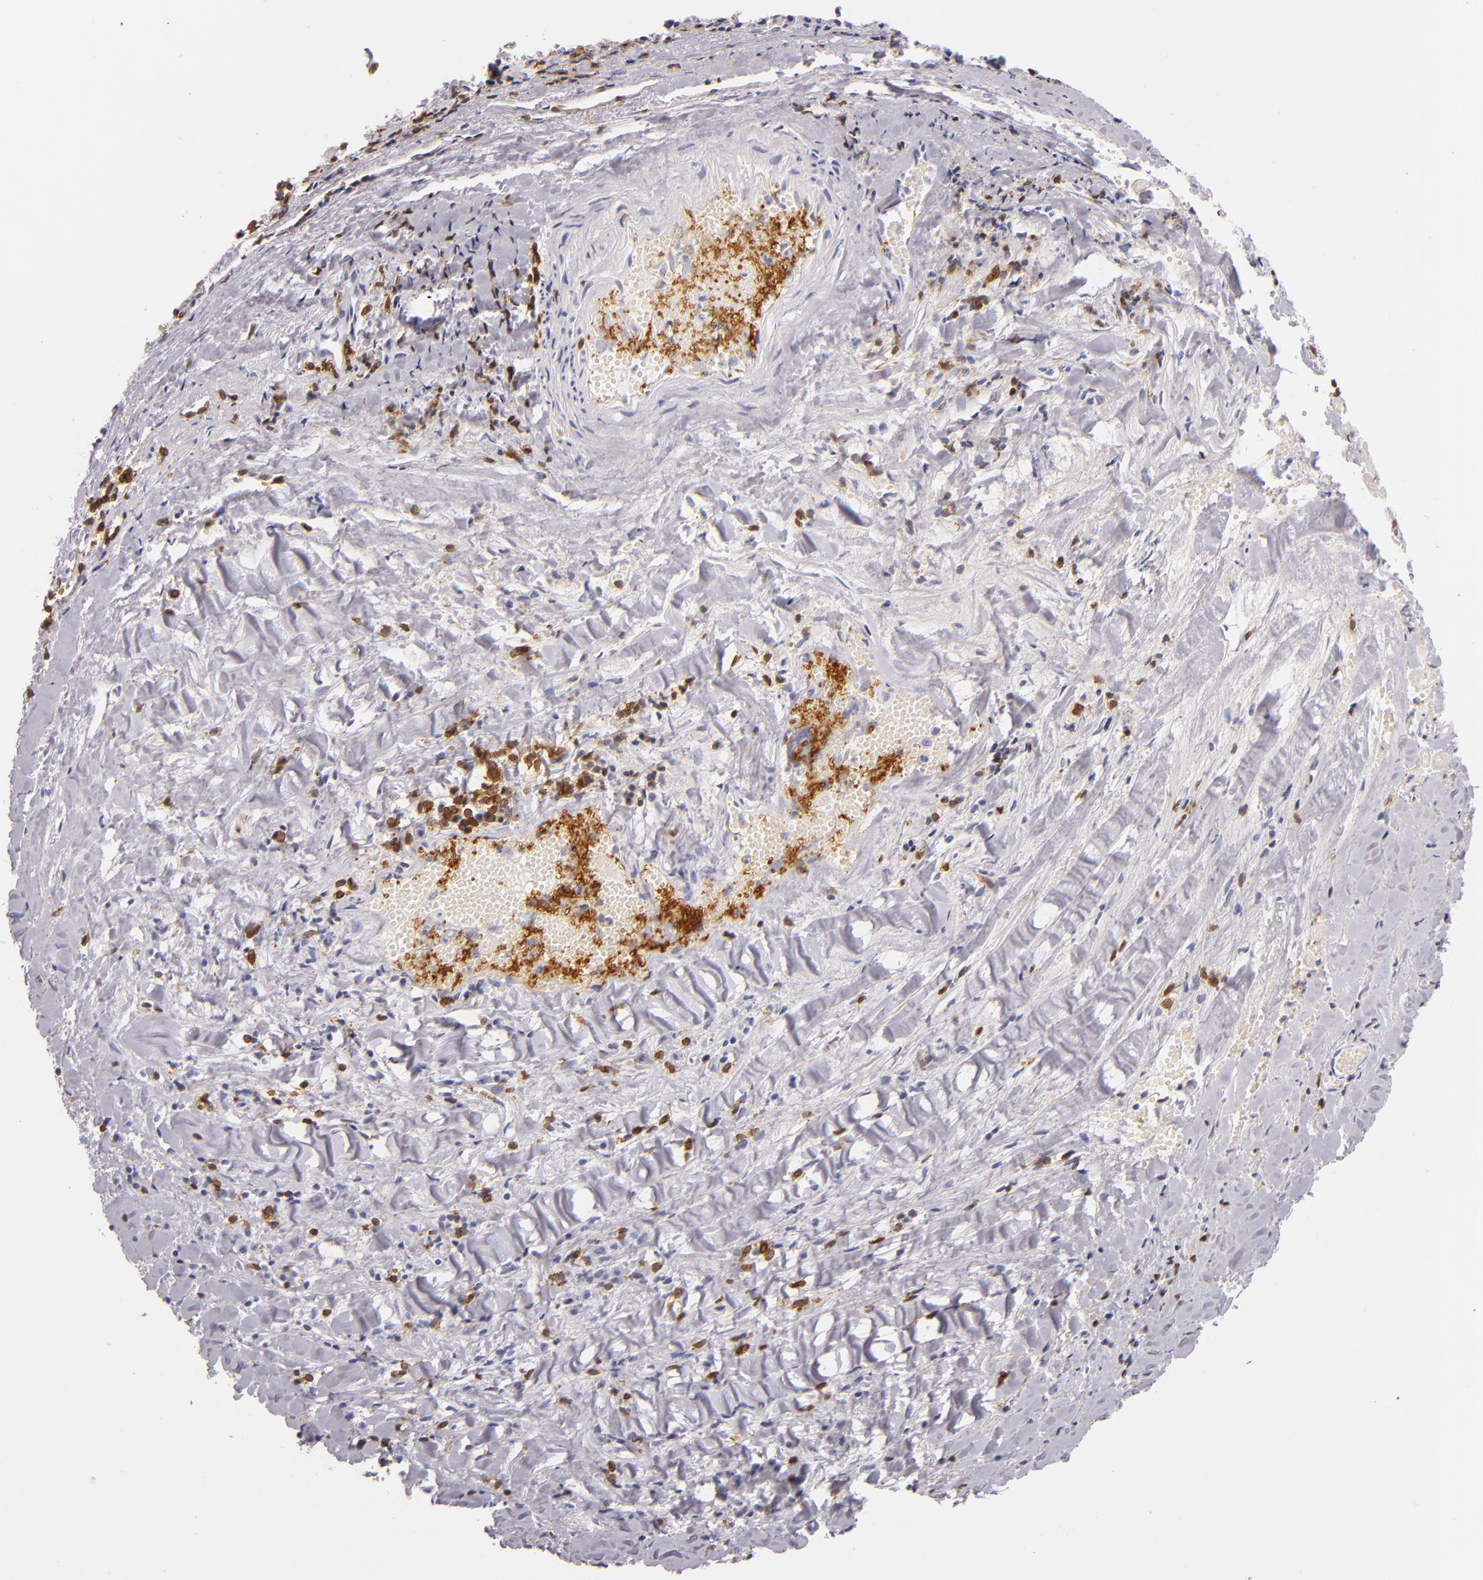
{"staining": {"intensity": "negative", "quantity": "none", "location": "none"}, "tissue": "lung cancer", "cell_type": "Tumor cells", "image_type": "cancer", "snomed": [{"axis": "morphology", "description": "Adenocarcinoma, NOS"}, {"axis": "topography", "description": "Lung"}], "caption": "DAB (3,3'-diaminobenzidine) immunohistochemical staining of lung adenocarcinoma exhibits no significant positivity in tumor cells.", "gene": "LAT", "patient": {"sex": "male", "age": 60}}